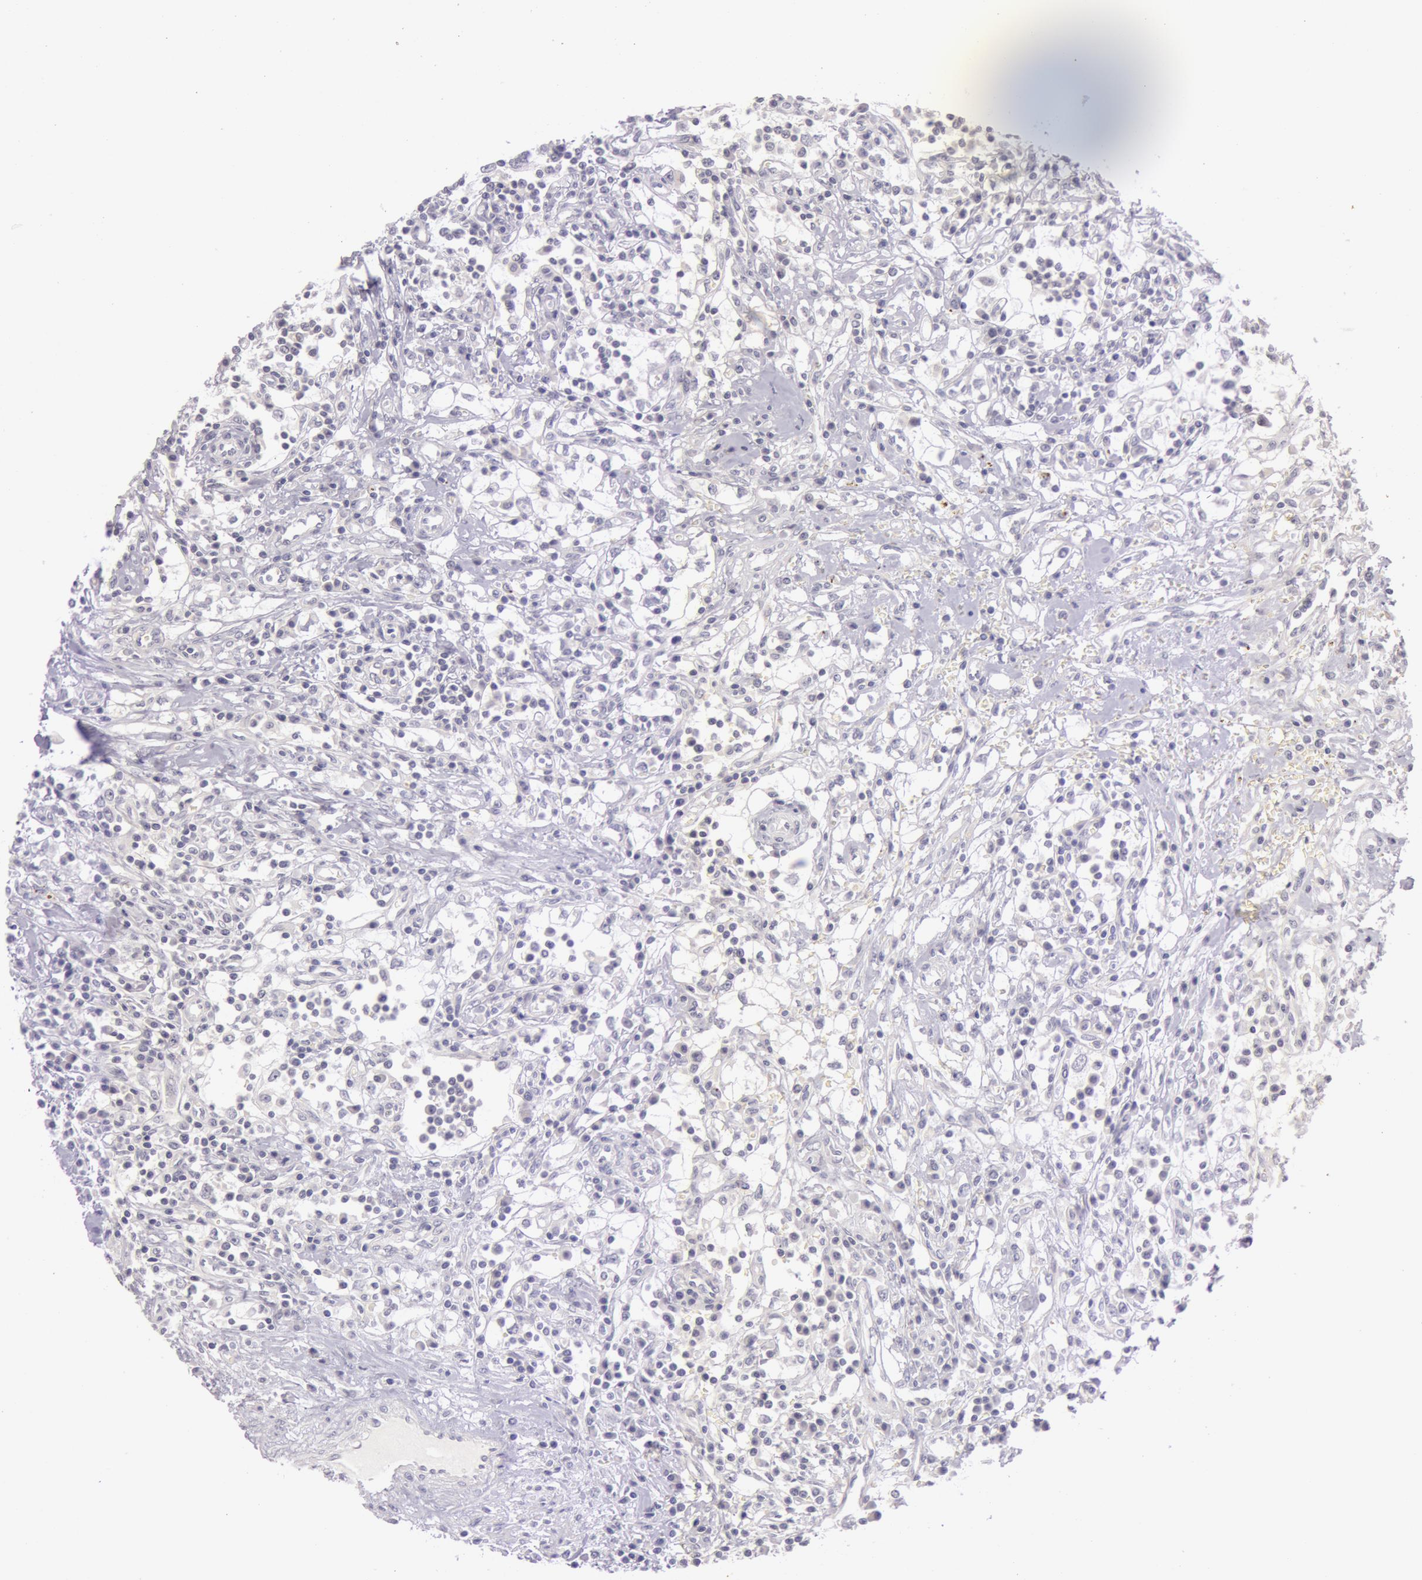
{"staining": {"intensity": "negative", "quantity": "none", "location": "none"}, "tissue": "renal cancer", "cell_type": "Tumor cells", "image_type": "cancer", "snomed": [{"axis": "morphology", "description": "Adenocarcinoma, NOS"}, {"axis": "topography", "description": "Kidney"}], "caption": "Protein analysis of renal adenocarcinoma shows no significant staining in tumor cells.", "gene": "RBMY1F", "patient": {"sex": "male", "age": 82}}